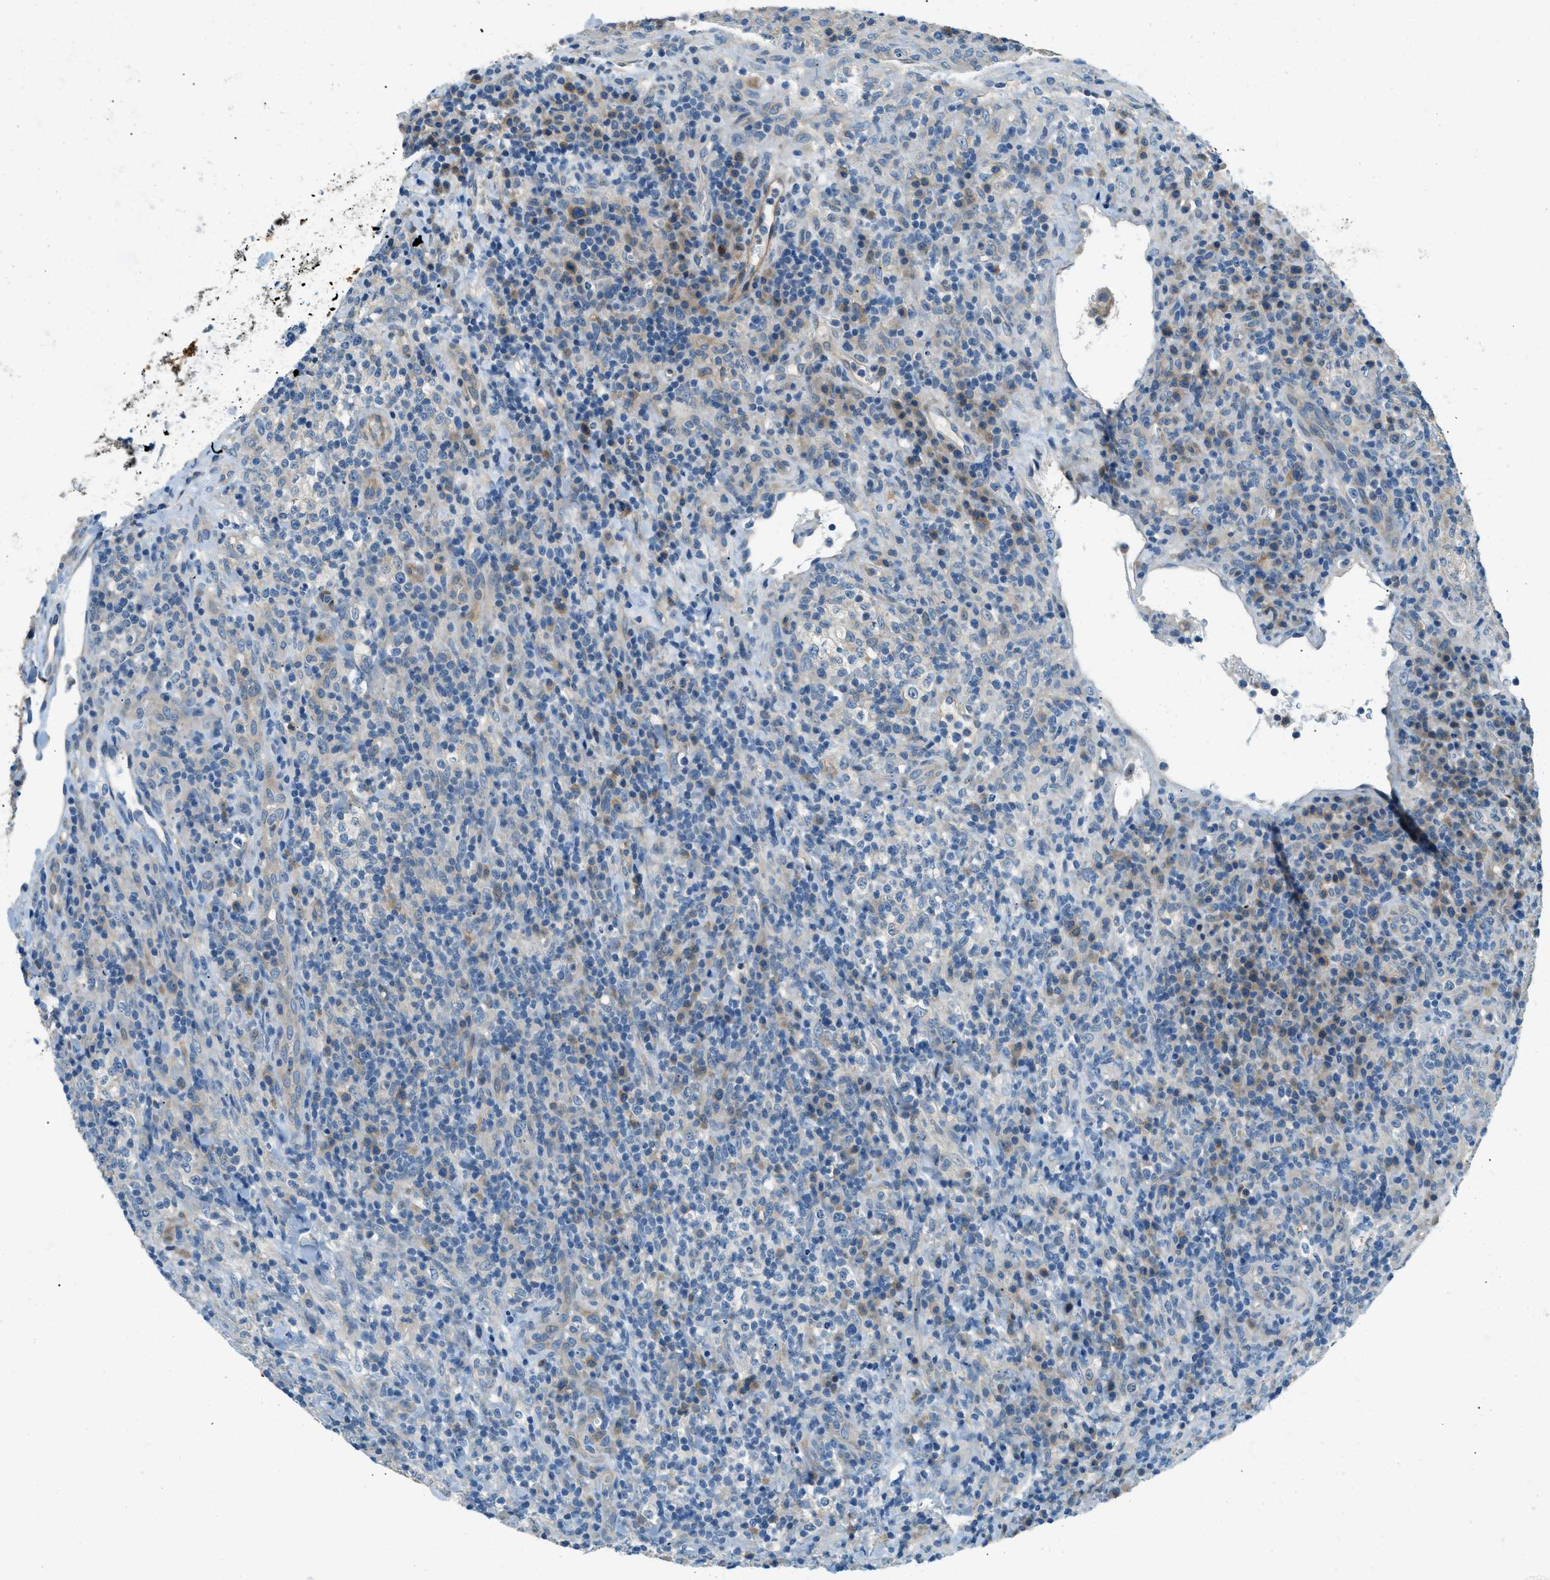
{"staining": {"intensity": "weak", "quantity": "<25%", "location": "cytoplasmic/membranous"}, "tissue": "lymphoma", "cell_type": "Tumor cells", "image_type": "cancer", "snomed": [{"axis": "morphology", "description": "Malignant lymphoma, non-Hodgkin's type, High grade"}, {"axis": "topography", "description": "Lymph node"}], "caption": "This is a micrograph of immunohistochemistry staining of malignant lymphoma, non-Hodgkin's type (high-grade), which shows no staining in tumor cells.", "gene": "ZNF367", "patient": {"sex": "female", "age": 76}}